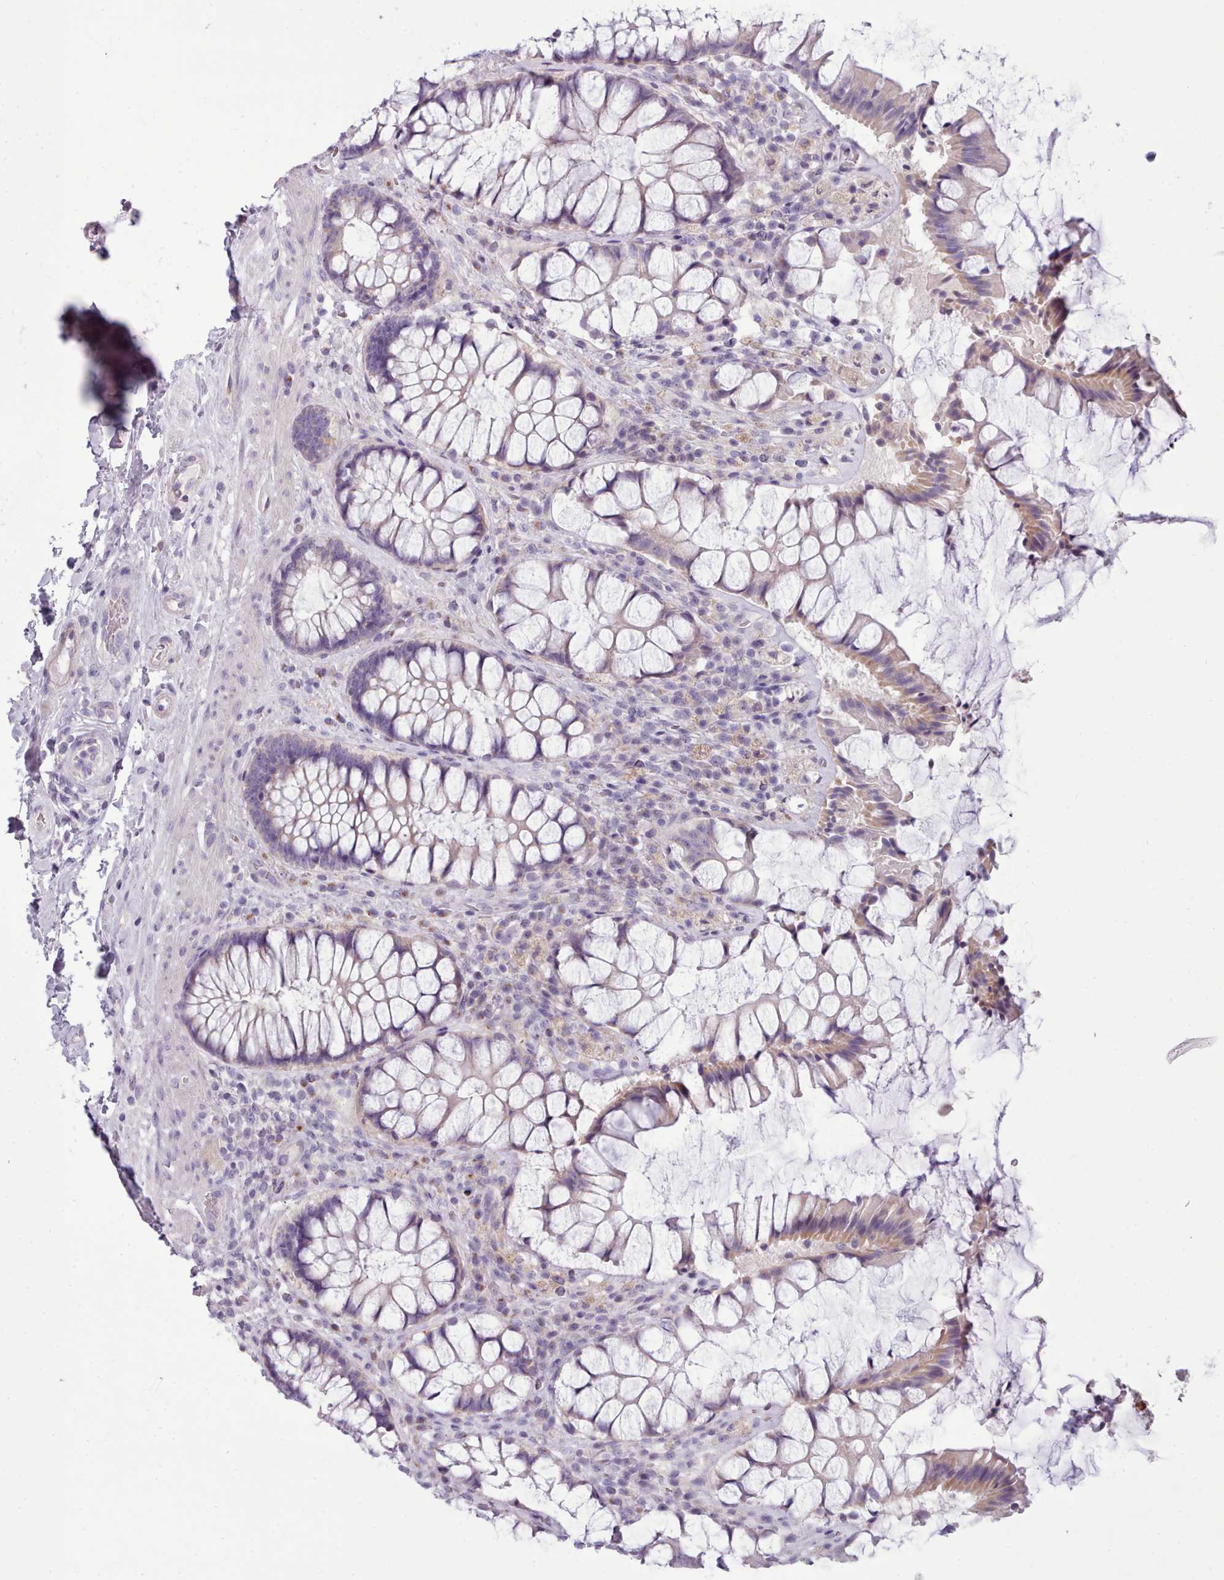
{"staining": {"intensity": "weak", "quantity": "<25%", "location": "cytoplasmic/membranous"}, "tissue": "rectum", "cell_type": "Glandular cells", "image_type": "normal", "snomed": [{"axis": "morphology", "description": "Normal tissue, NOS"}, {"axis": "topography", "description": "Rectum"}], "caption": "High magnification brightfield microscopy of unremarkable rectum stained with DAB (brown) and counterstained with hematoxylin (blue): glandular cells show no significant staining.", "gene": "MYRFL", "patient": {"sex": "female", "age": 58}}